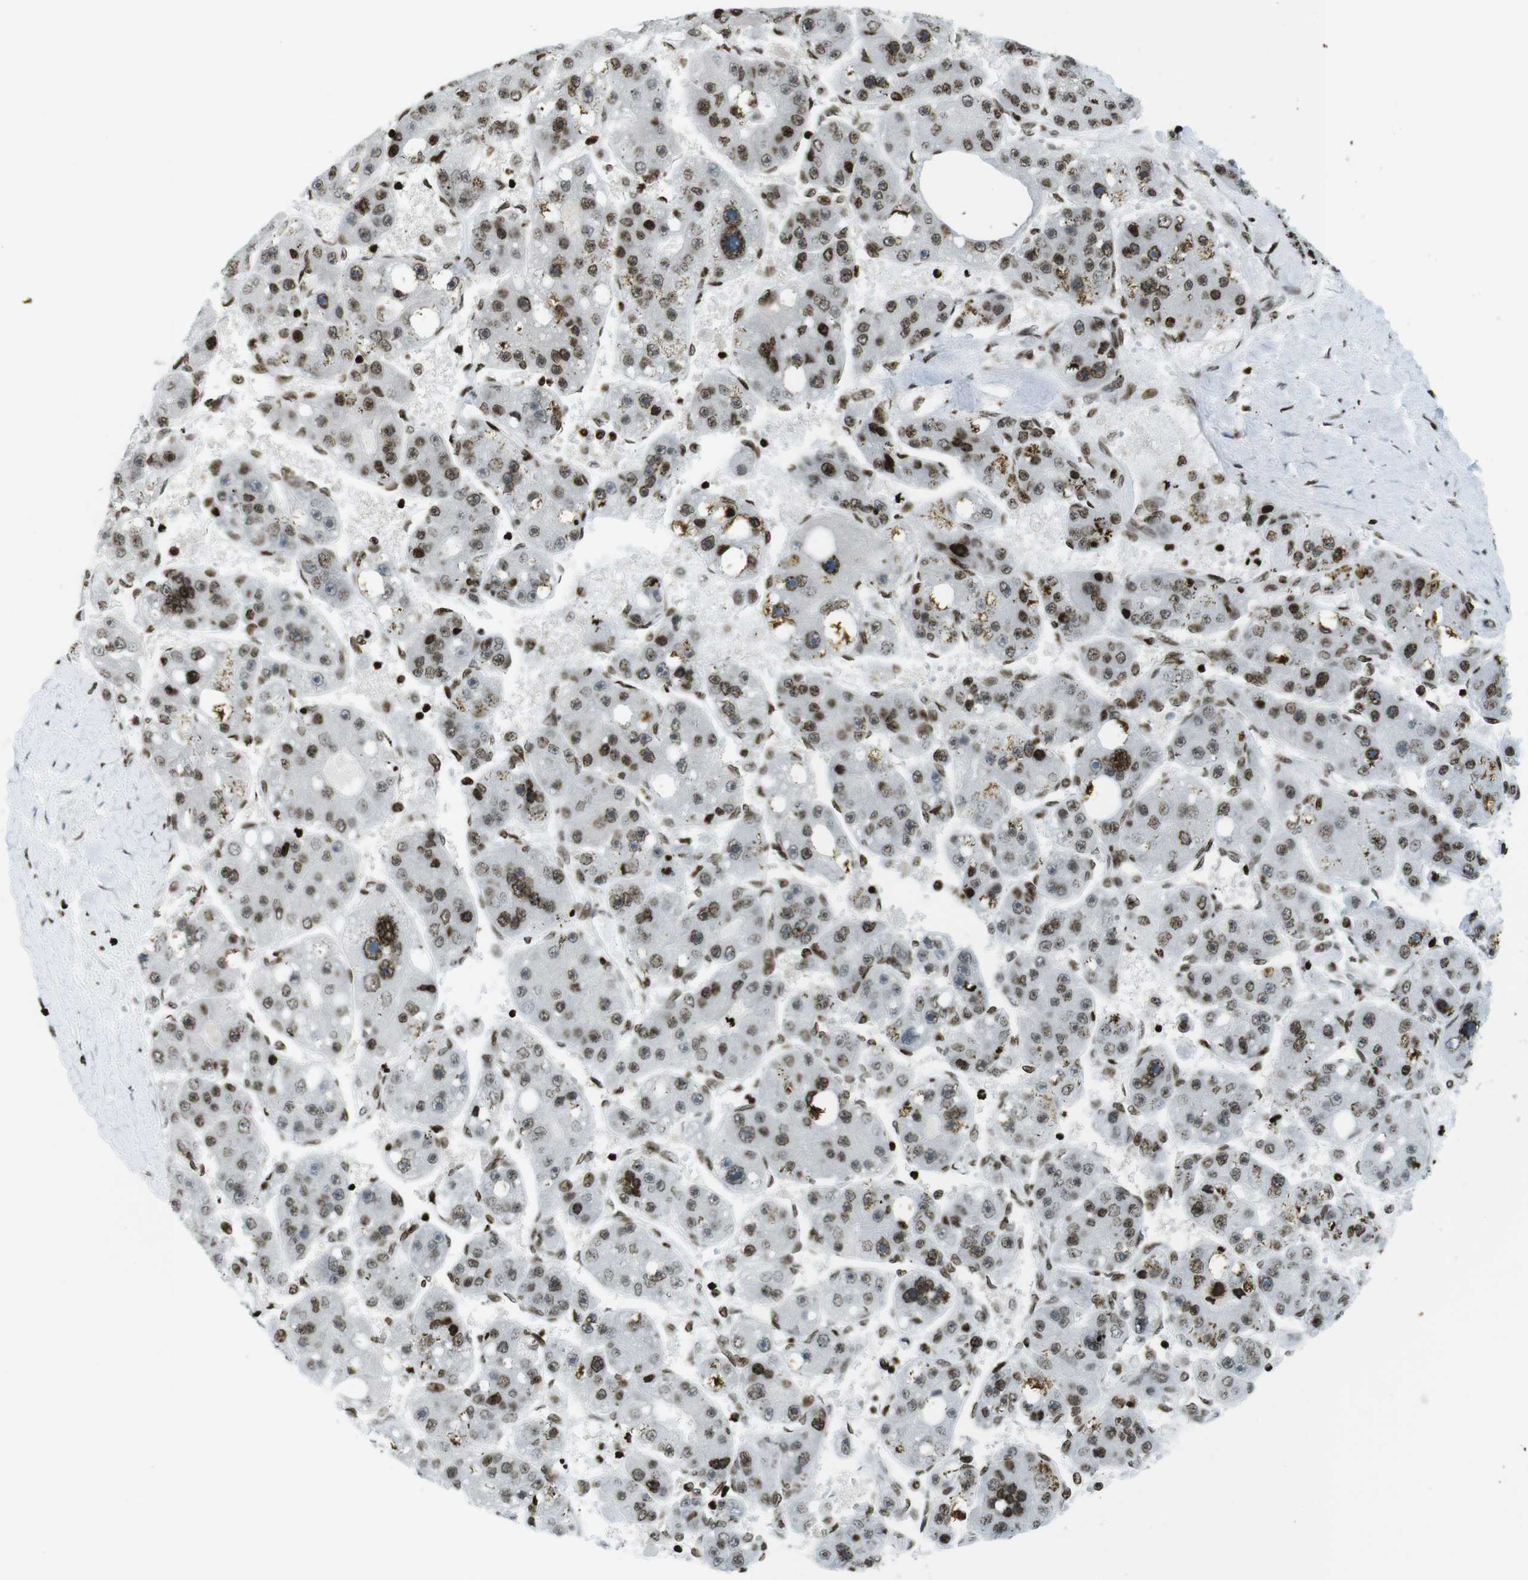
{"staining": {"intensity": "moderate", "quantity": ">75%", "location": "nuclear"}, "tissue": "liver cancer", "cell_type": "Tumor cells", "image_type": "cancer", "snomed": [{"axis": "morphology", "description": "Carcinoma, Hepatocellular, NOS"}, {"axis": "topography", "description": "Liver"}], "caption": "Moderate nuclear positivity for a protein is appreciated in about >75% of tumor cells of hepatocellular carcinoma (liver) using immunohistochemistry.", "gene": "H2AC8", "patient": {"sex": "female", "age": 61}}